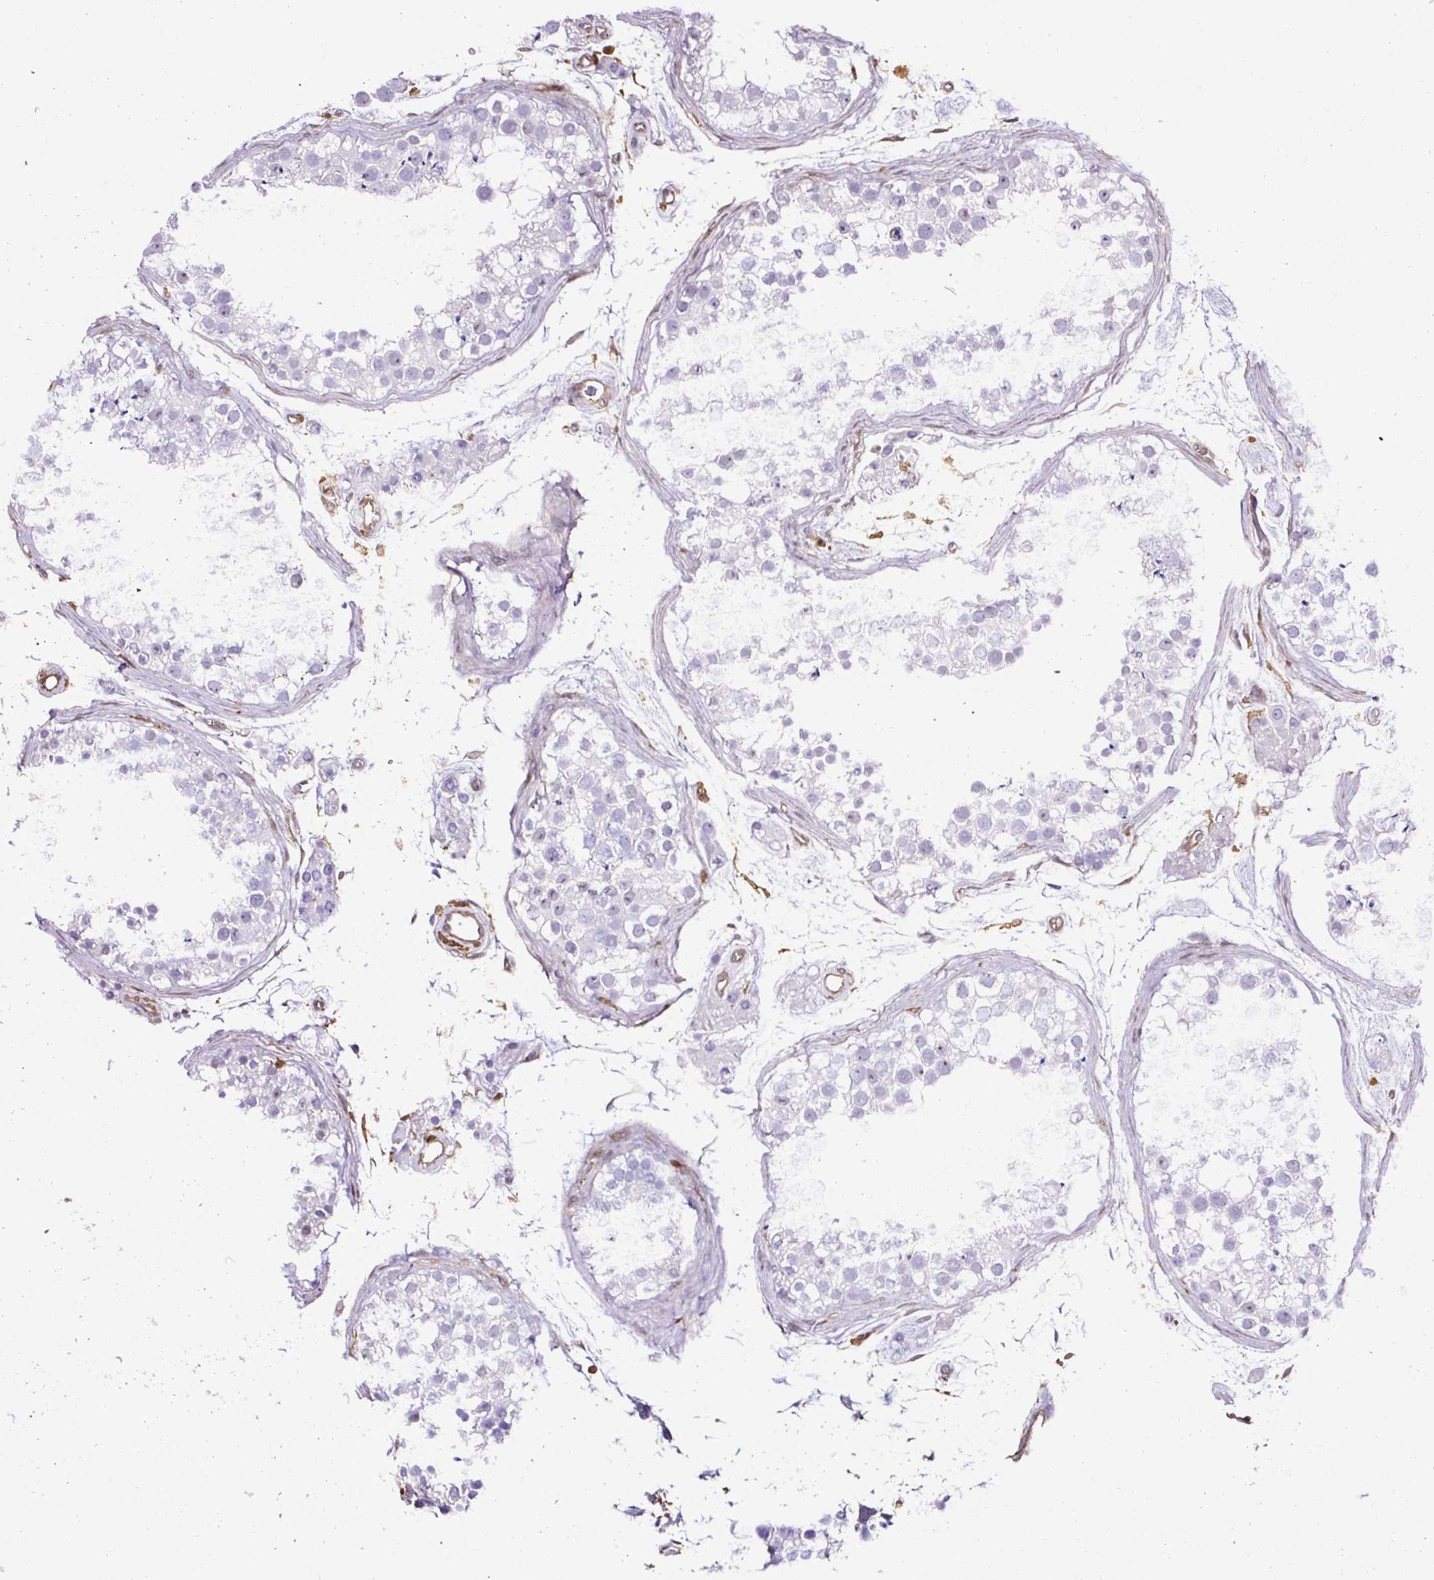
{"staining": {"intensity": "negative", "quantity": "none", "location": "none"}, "tissue": "testis", "cell_type": "Cells in seminiferous ducts", "image_type": "normal", "snomed": [{"axis": "morphology", "description": "Normal tissue, NOS"}, {"axis": "topography", "description": "Testis"}], "caption": "The immunohistochemistry image has no significant expression in cells in seminiferous ducts of testis. (DAB immunohistochemistry visualized using brightfield microscopy, high magnification).", "gene": "ARHGDIB", "patient": {"sex": "male", "age": 41}}